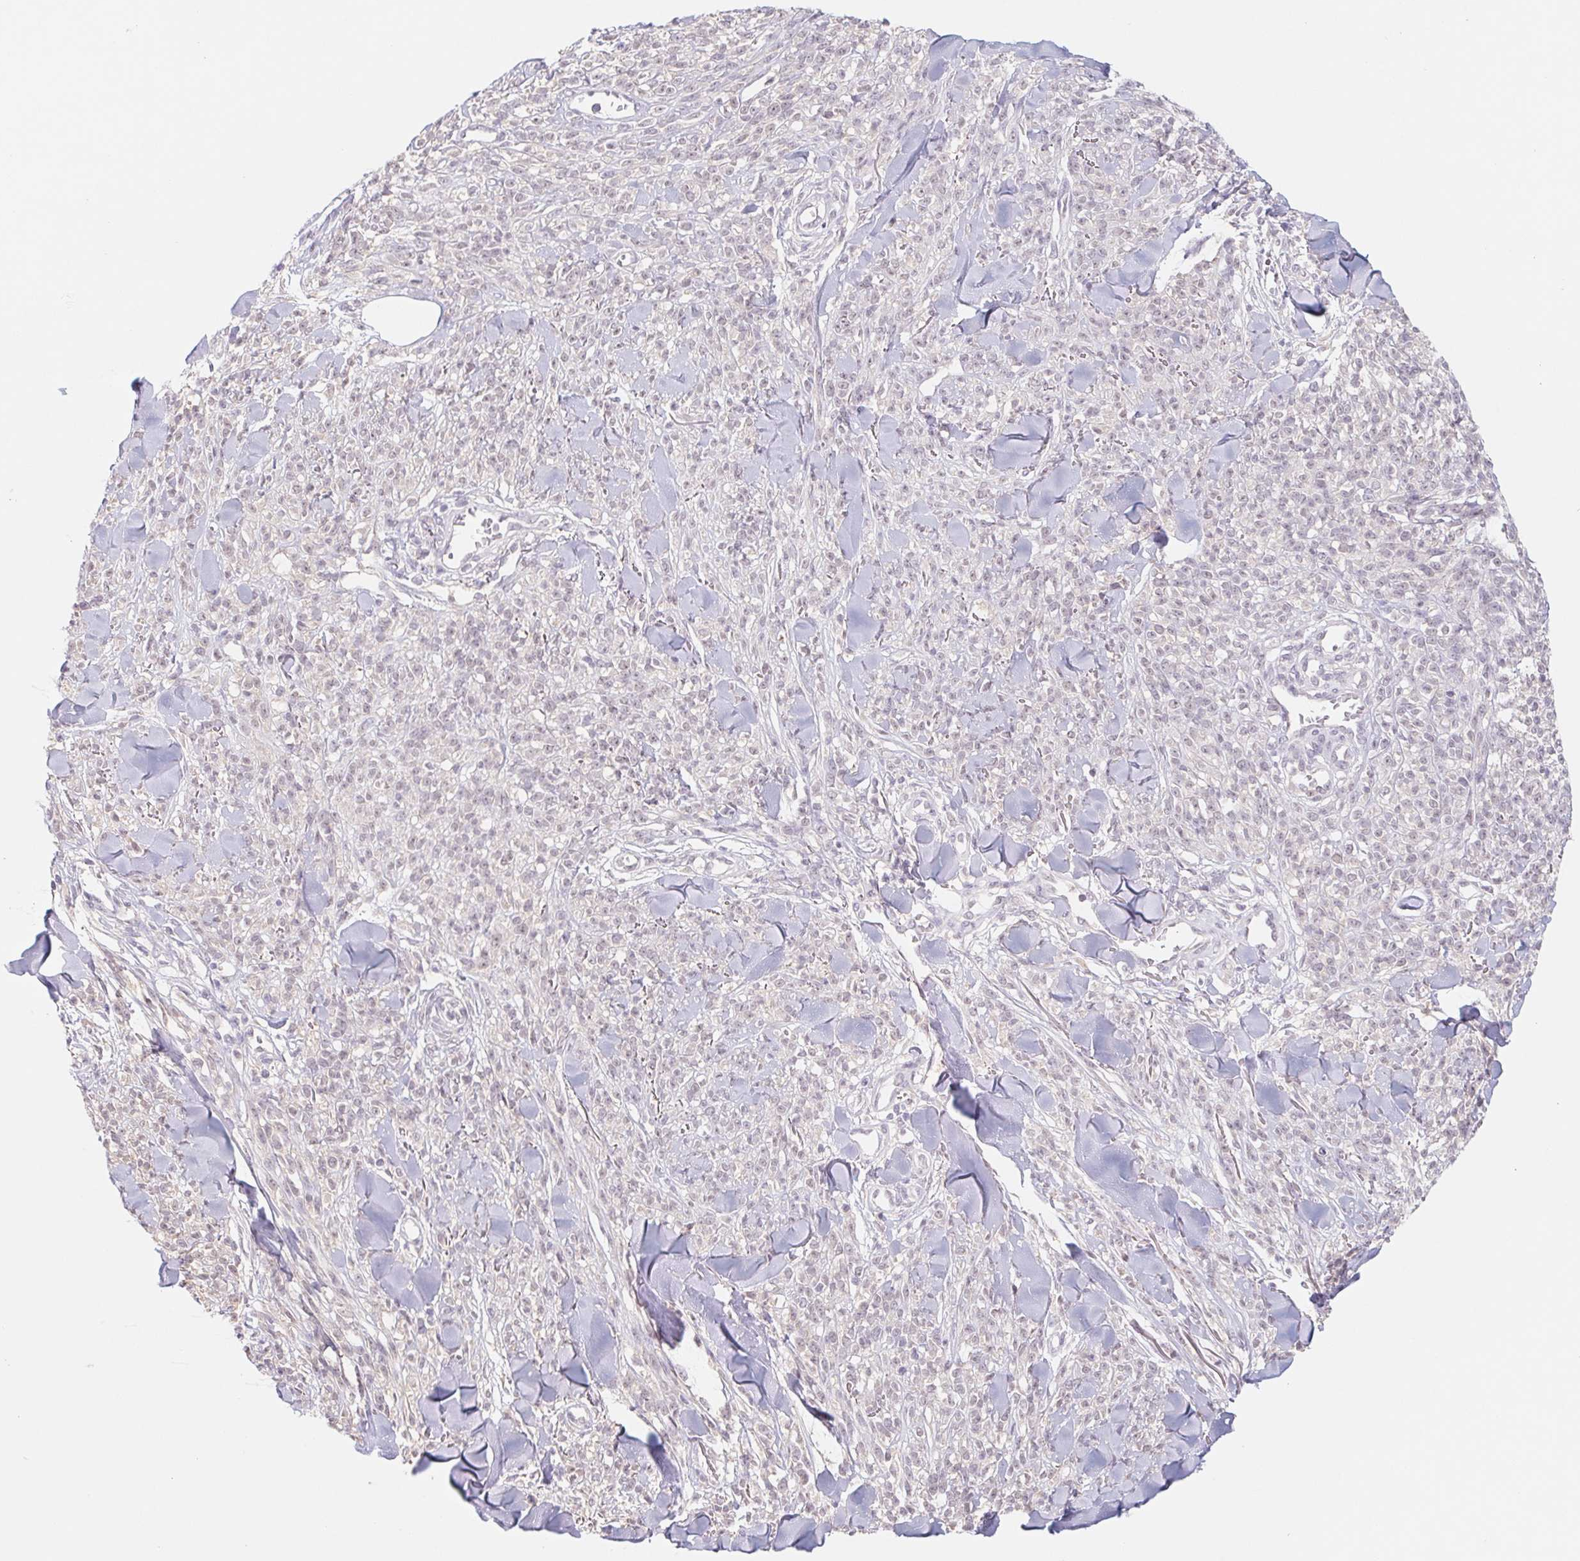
{"staining": {"intensity": "negative", "quantity": "none", "location": "none"}, "tissue": "melanoma", "cell_type": "Tumor cells", "image_type": "cancer", "snomed": [{"axis": "morphology", "description": "Malignant melanoma, NOS"}, {"axis": "topography", "description": "Skin"}, {"axis": "topography", "description": "Skin of trunk"}], "caption": "There is no significant expression in tumor cells of malignant melanoma.", "gene": "PNMA8B", "patient": {"sex": "male", "age": 74}}